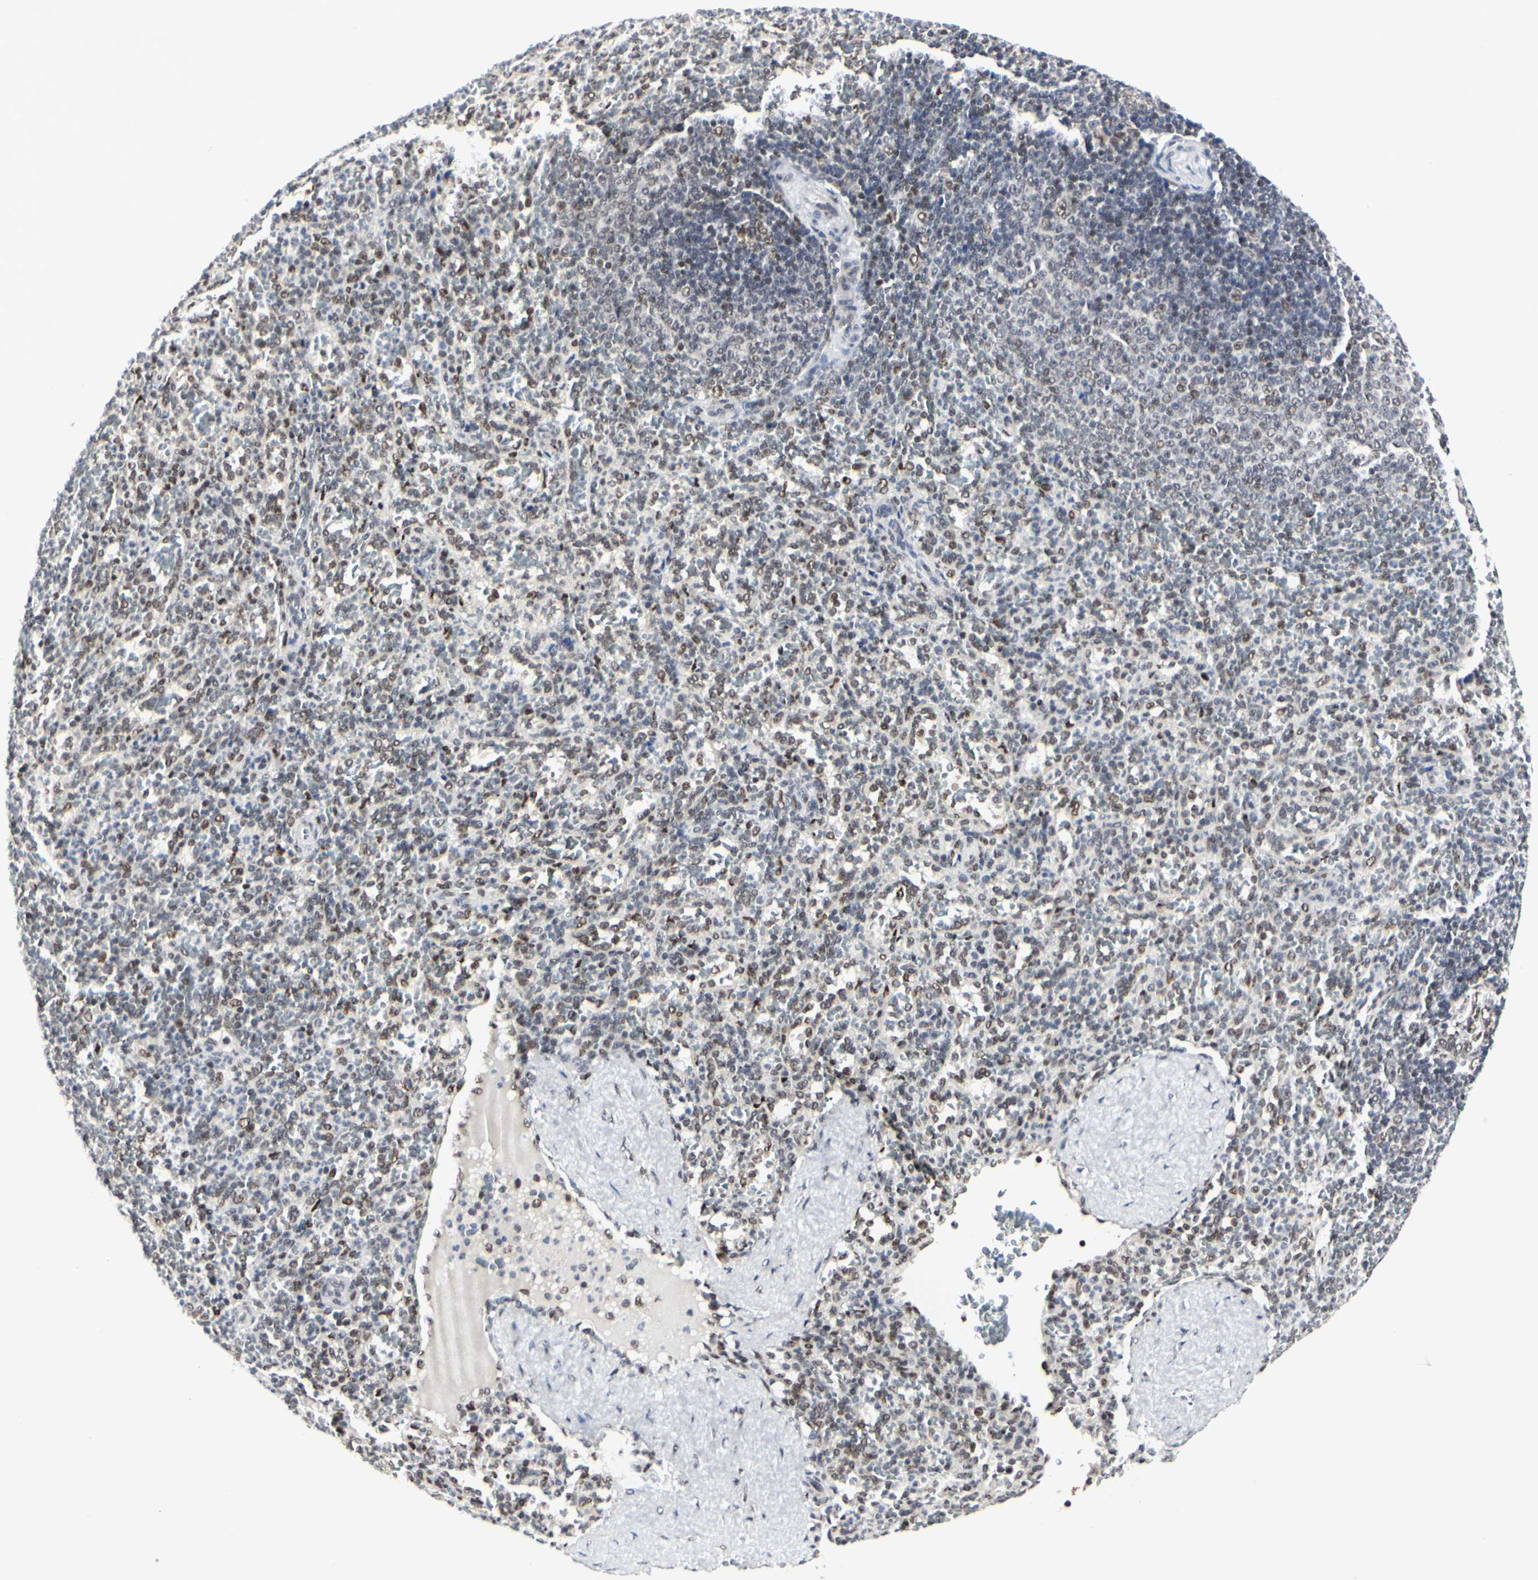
{"staining": {"intensity": "moderate", "quantity": "25%-75%", "location": "nuclear"}, "tissue": "spleen", "cell_type": "Cells in red pulp", "image_type": "normal", "snomed": [{"axis": "morphology", "description": "Normal tissue, NOS"}, {"axis": "topography", "description": "Spleen"}], "caption": "Protein staining of unremarkable spleen shows moderate nuclear expression in approximately 25%-75% of cells in red pulp.", "gene": "PRMT3", "patient": {"sex": "female", "age": 21}}